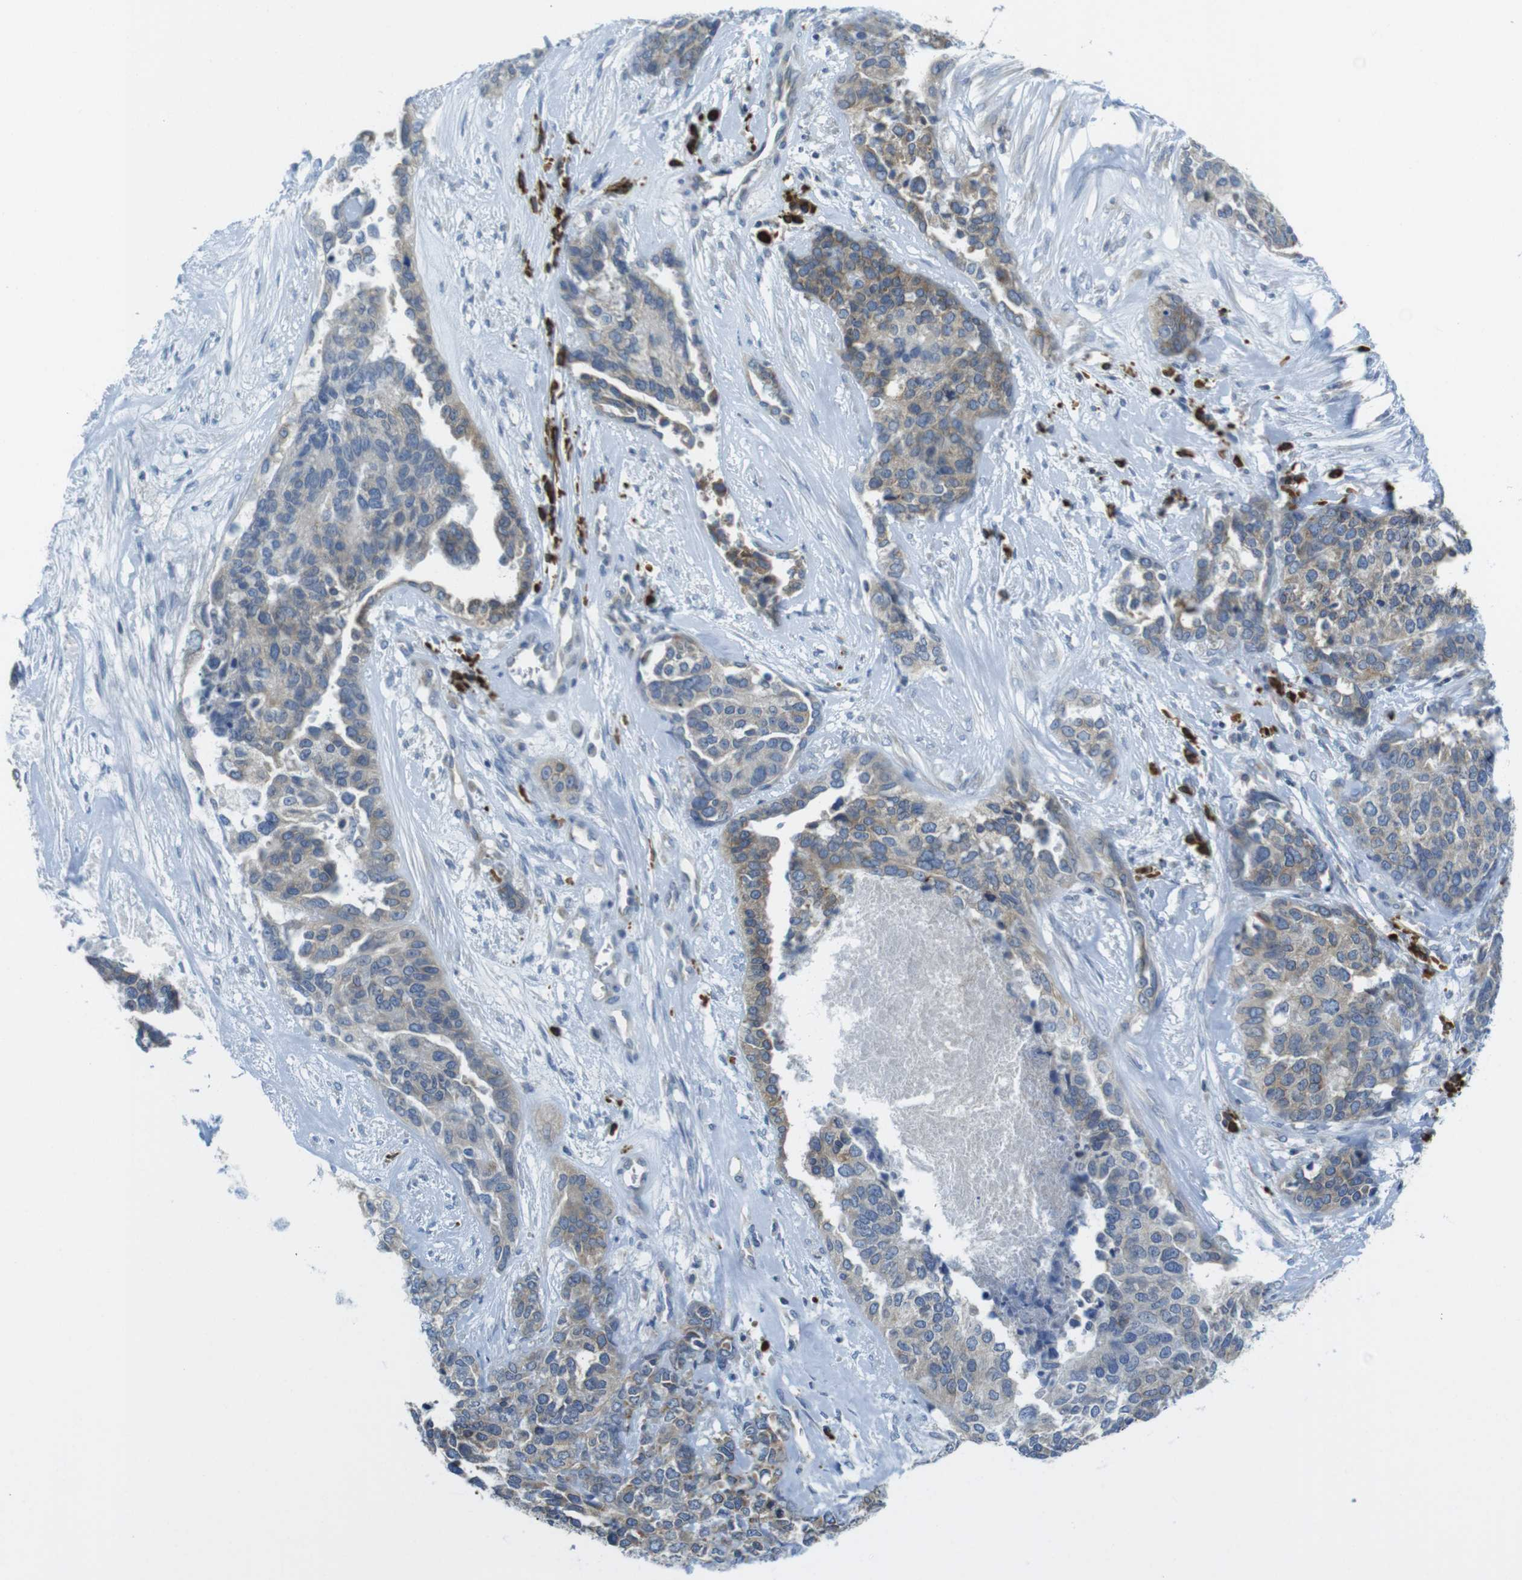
{"staining": {"intensity": "weak", "quantity": ">75%", "location": "cytoplasmic/membranous"}, "tissue": "ovarian cancer", "cell_type": "Tumor cells", "image_type": "cancer", "snomed": [{"axis": "morphology", "description": "Cystadenocarcinoma, serous, NOS"}, {"axis": "topography", "description": "Ovary"}], "caption": "IHC histopathology image of neoplastic tissue: human ovarian cancer stained using IHC shows low levels of weak protein expression localized specifically in the cytoplasmic/membranous of tumor cells, appearing as a cytoplasmic/membranous brown color.", "gene": "CLPTM1L", "patient": {"sex": "female", "age": 44}}